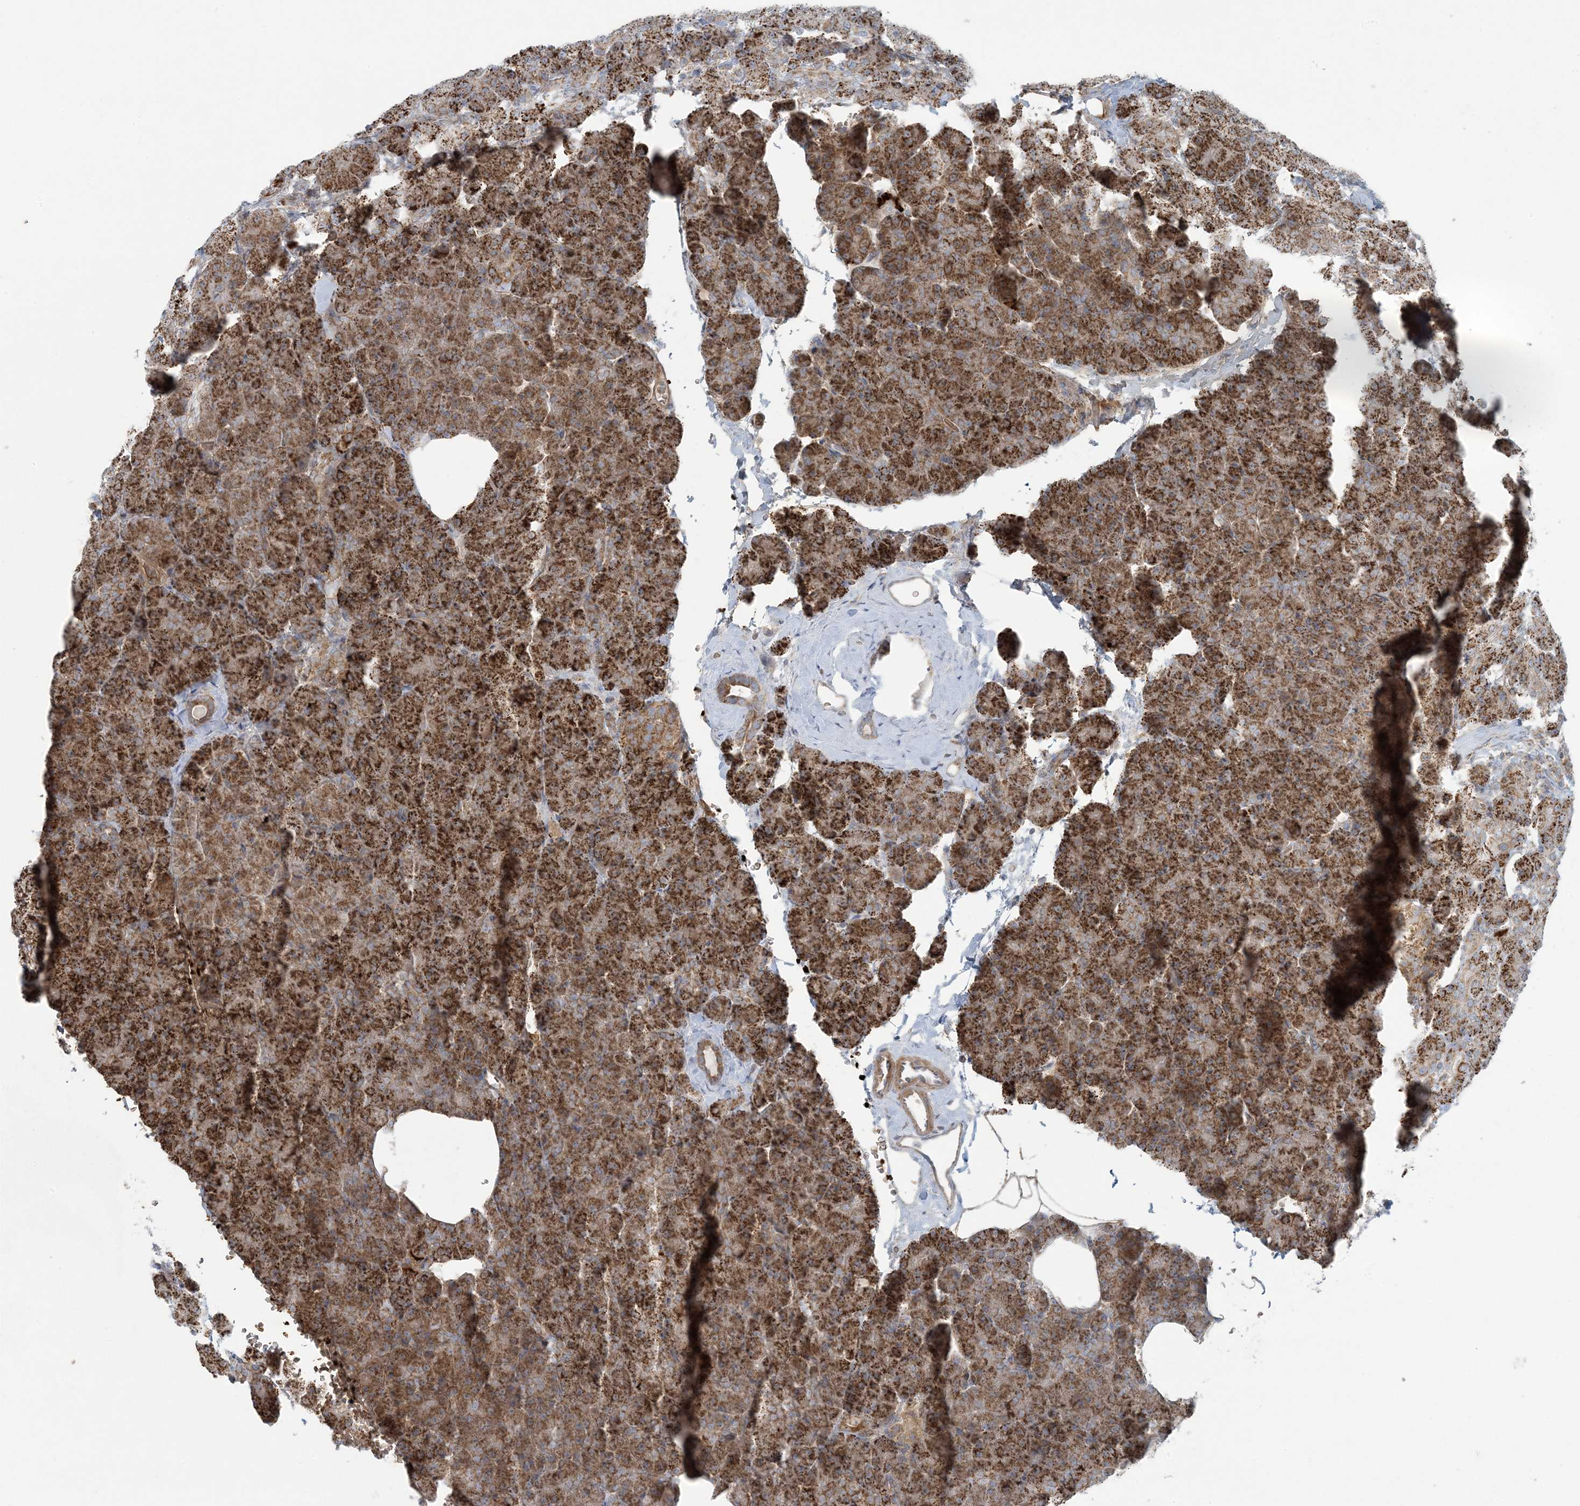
{"staining": {"intensity": "strong", "quantity": ">75%", "location": "cytoplasmic/membranous"}, "tissue": "pancreas", "cell_type": "Exocrine glandular cells", "image_type": "normal", "snomed": [{"axis": "morphology", "description": "Normal tissue, NOS"}, {"axis": "morphology", "description": "Carcinoid, malignant, NOS"}, {"axis": "topography", "description": "Pancreas"}], "caption": "Exocrine glandular cells show high levels of strong cytoplasmic/membranous staining in approximately >75% of cells in benign human pancreas.", "gene": "PIK3R4", "patient": {"sex": "female", "age": 35}}